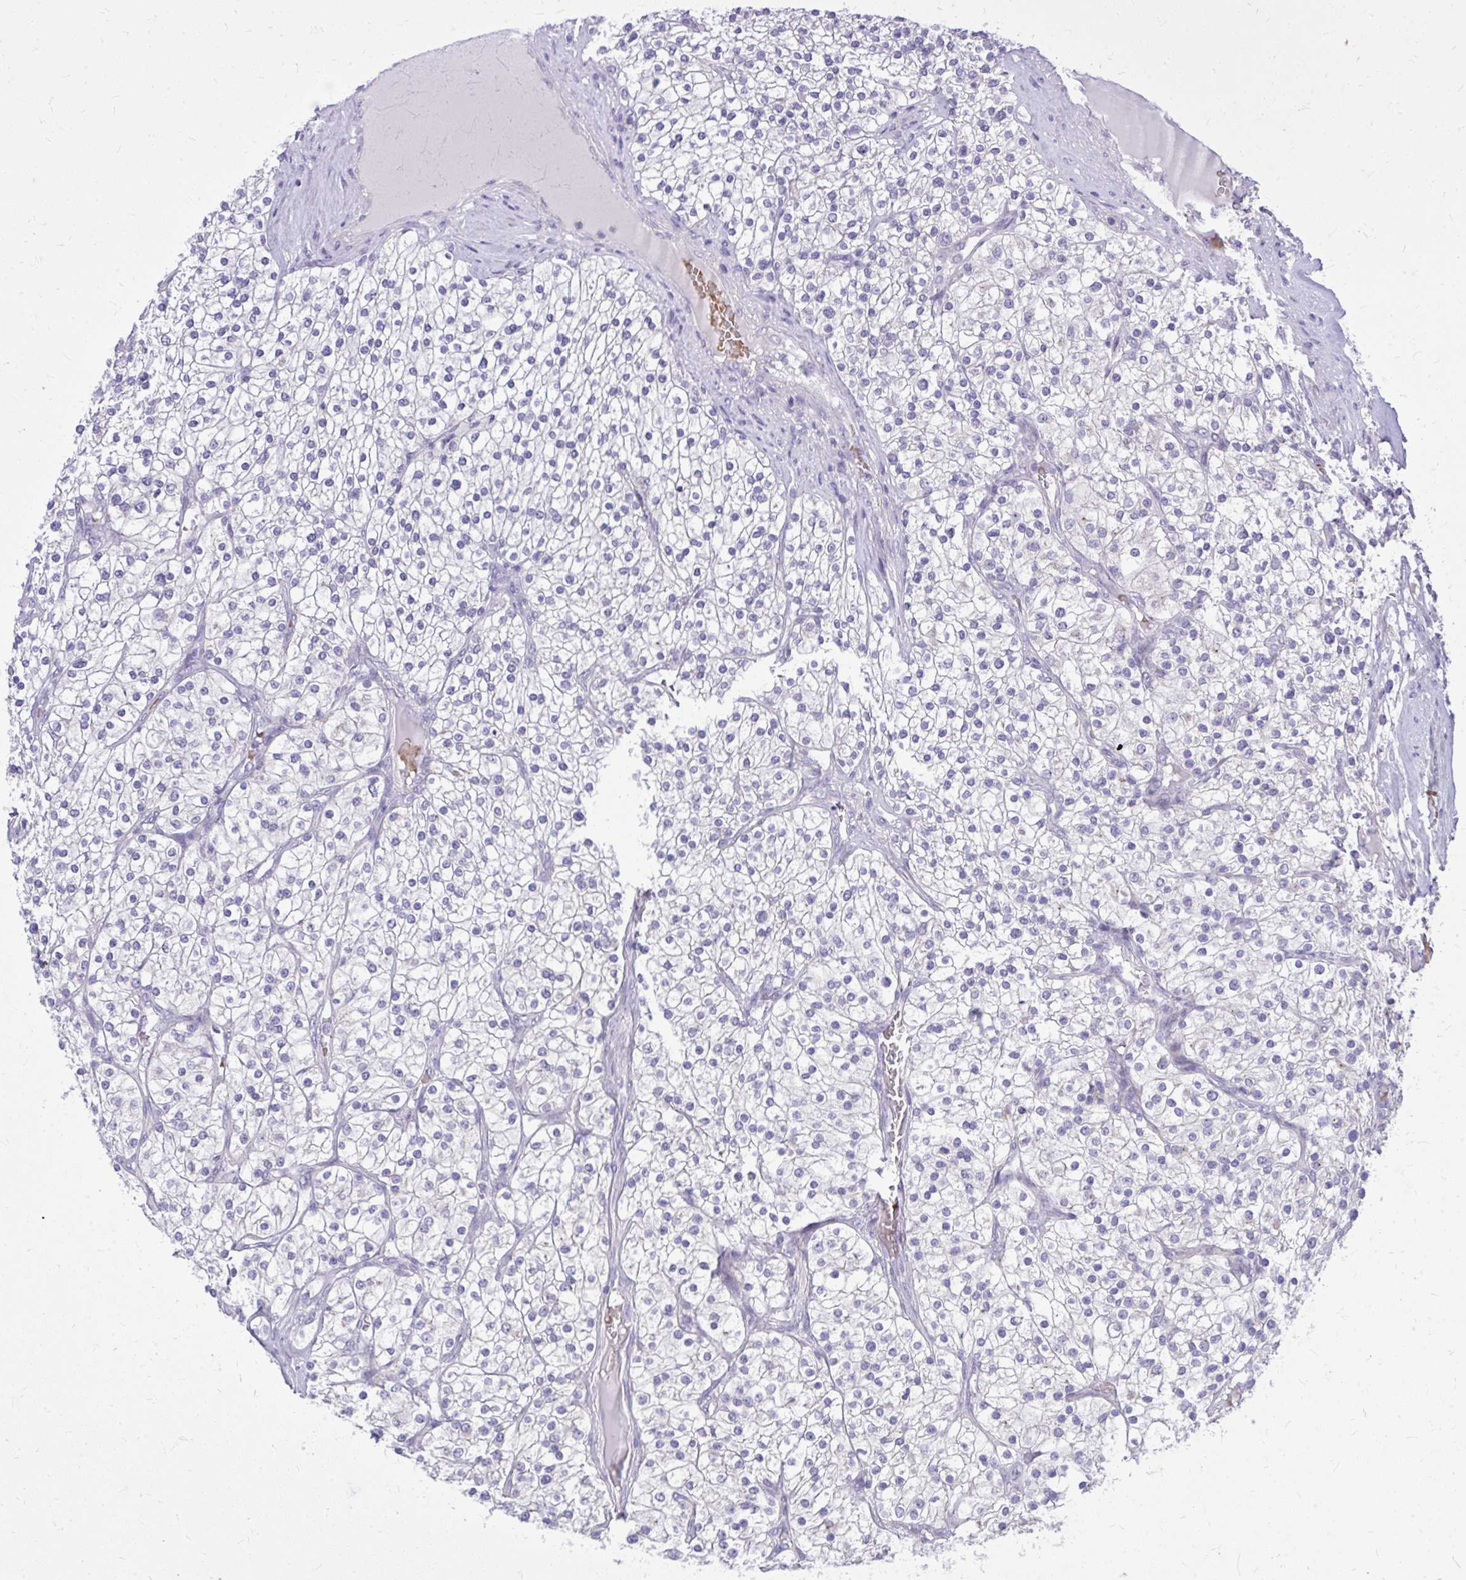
{"staining": {"intensity": "negative", "quantity": "none", "location": "none"}, "tissue": "renal cancer", "cell_type": "Tumor cells", "image_type": "cancer", "snomed": [{"axis": "morphology", "description": "Adenocarcinoma, NOS"}, {"axis": "topography", "description": "Kidney"}], "caption": "This is an immunohistochemistry (IHC) micrograph of renal adenocarcinoma. There is no expression in tumor cells.", "gene": "DPY19L1", "patient": {"sex": "male", "age": 80}}